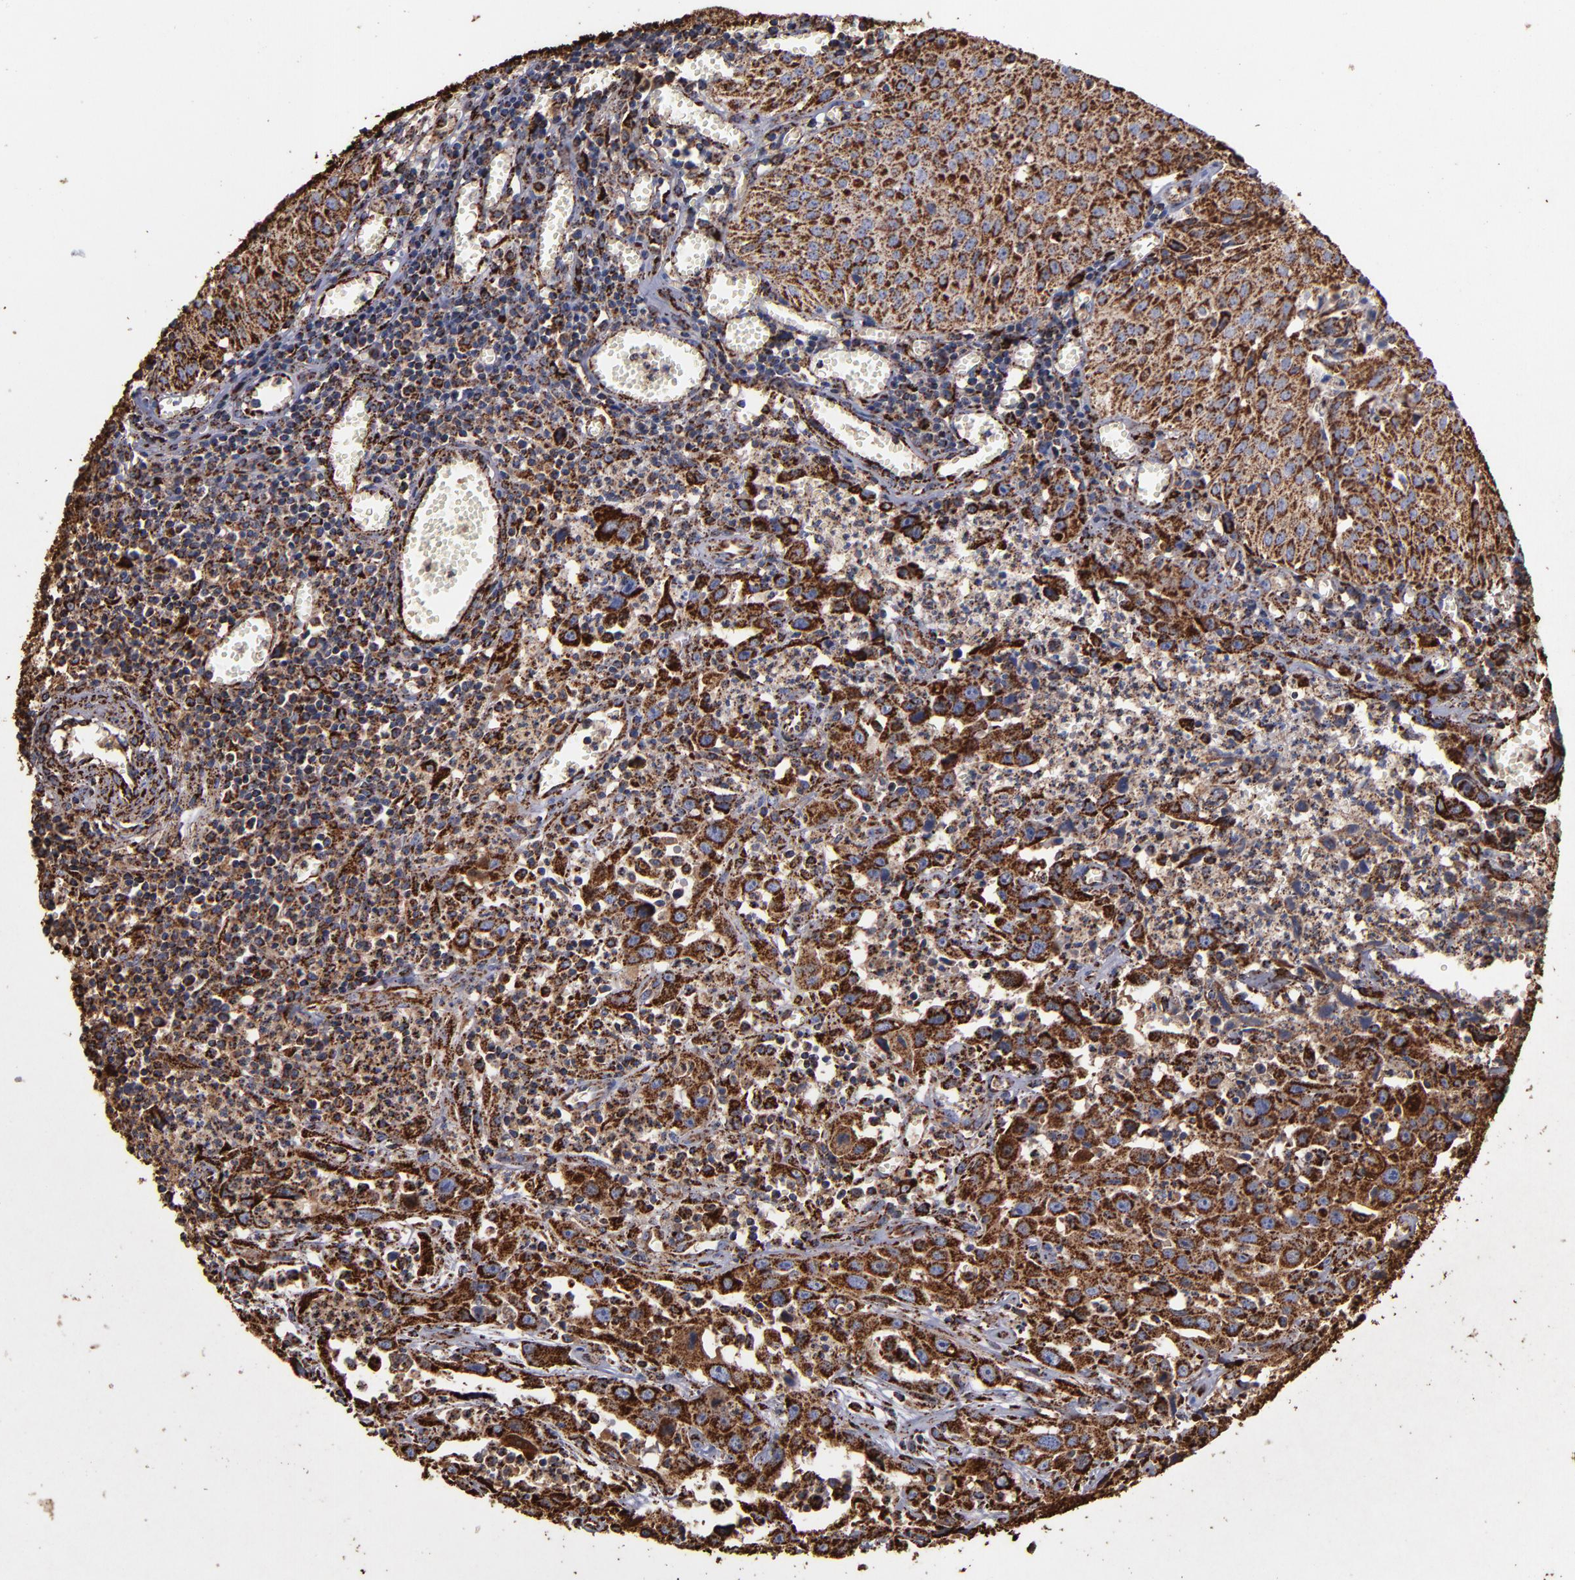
{"staining": {"intensity": "strong", "quantity": ">75%", "location": "cytoplasmic/membranous"}, "tissue": "urothelial cancer", "cell_type": "Tumor cells", "image_type": "cancer", "snomed": [{"axis": "morphology", "description": "Urothelial carcinoma, High grade"}, {"axis": "topography", "description": "Urinary bladder"}], "caption": "IHC image of human urothelial cancer stained for a protein (brown), which displays high levels of strong cytoplasmic/membranous positivity in approximately >75% of tumor cells.", "gene": "SOD2", "patient": {"sex": "male", "age": 66}}